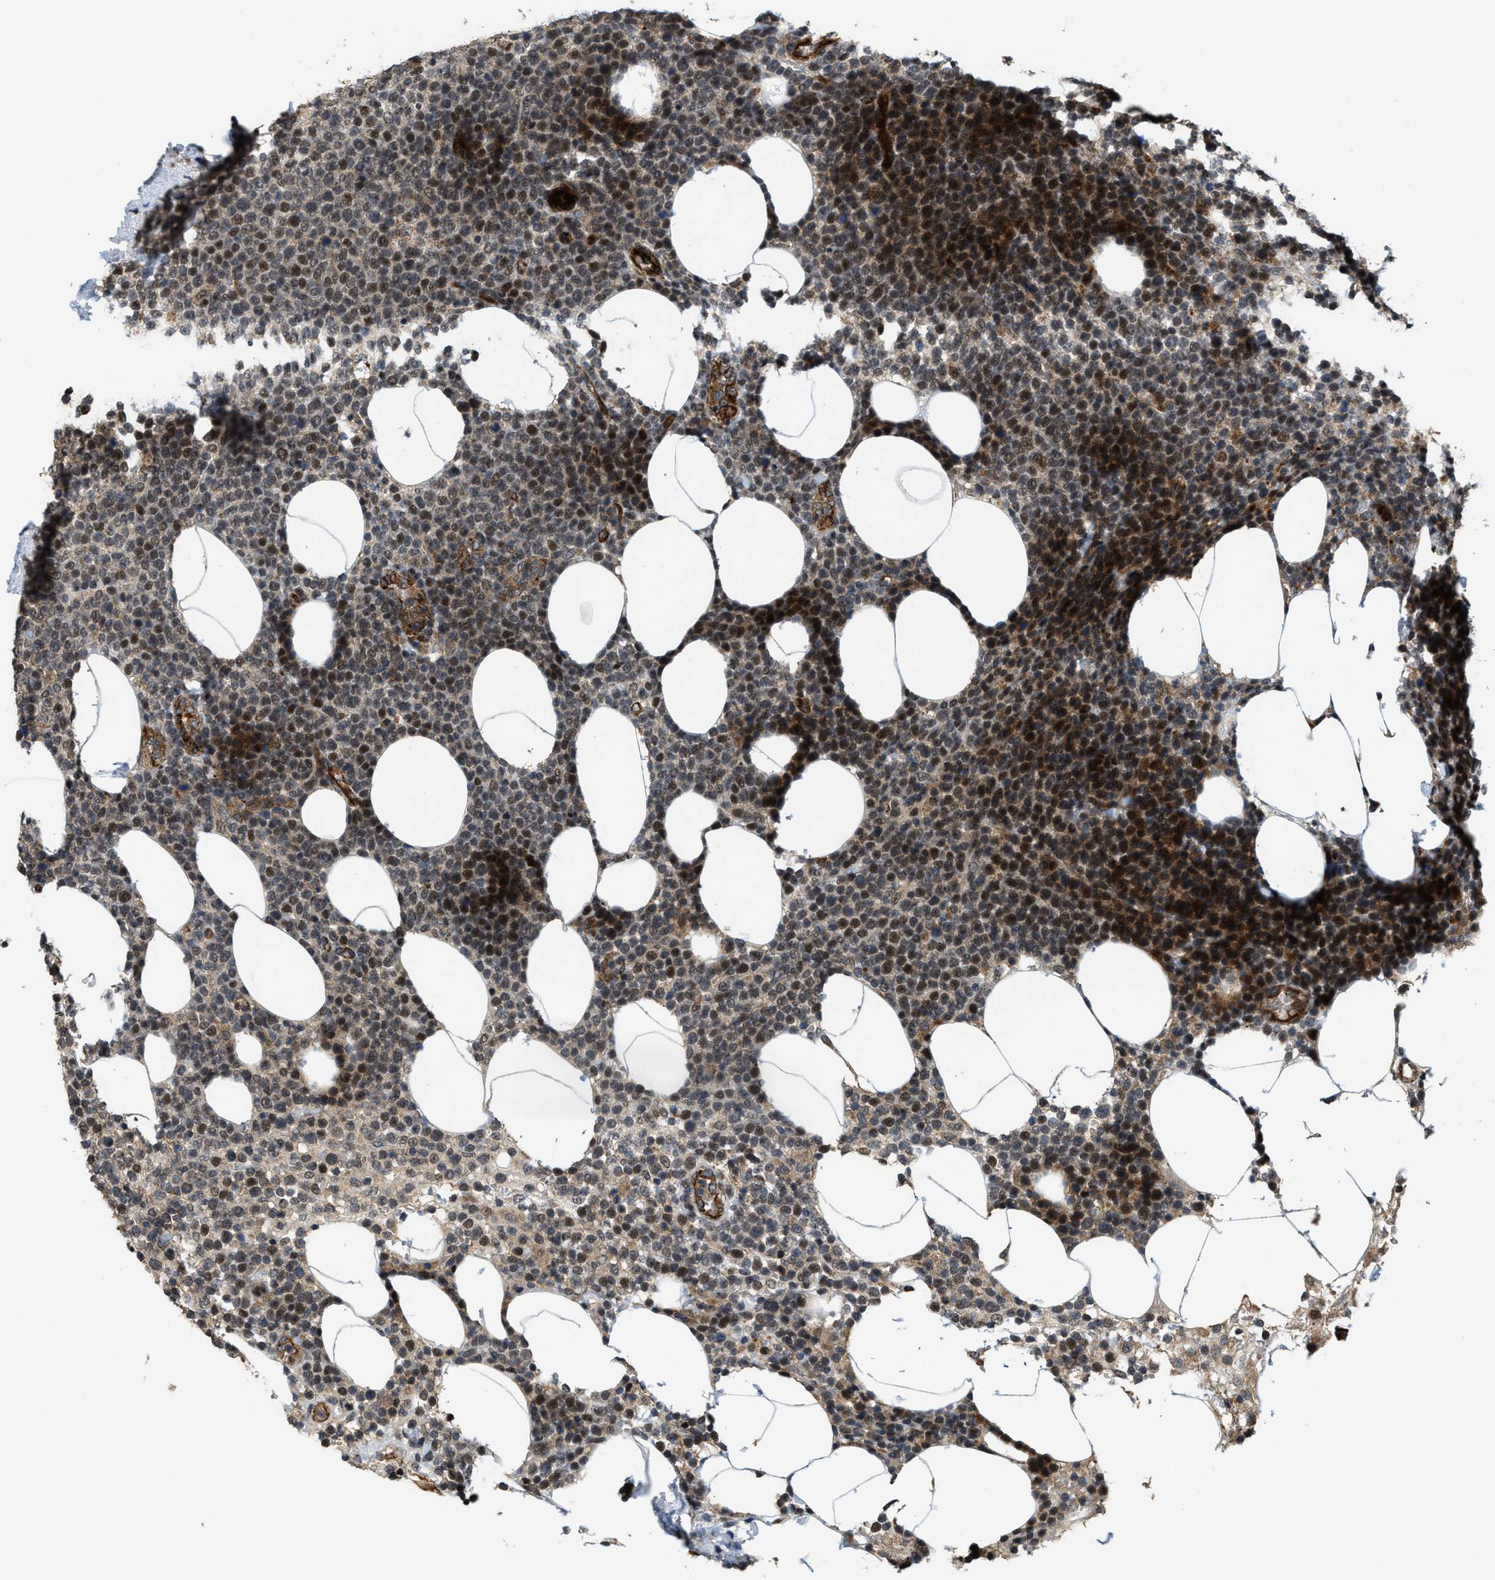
{"staining": {"intensity": "strong", "quantity": "25%-75%", "location": "cytoplasmic/membranous,nuclear"}, "tissue": "lymphoma", "cell_type": "Tumor cells", "image_type": "cancer", "snomed": [{"axis": "morphology", "description": "Malignant lymphoma, non-Hodgkin's type, High grade"}, {"axis": "topography", "description": "Lymph node"}], "caption": "Human lymphoma stained for a protein (brown) displays strong cytoplasmic/membranous and nuclear positive positivity in about 25%-75% of tumor cells.", "gene": "DPF2", "patient": {"sex": "male", "age": 61}}